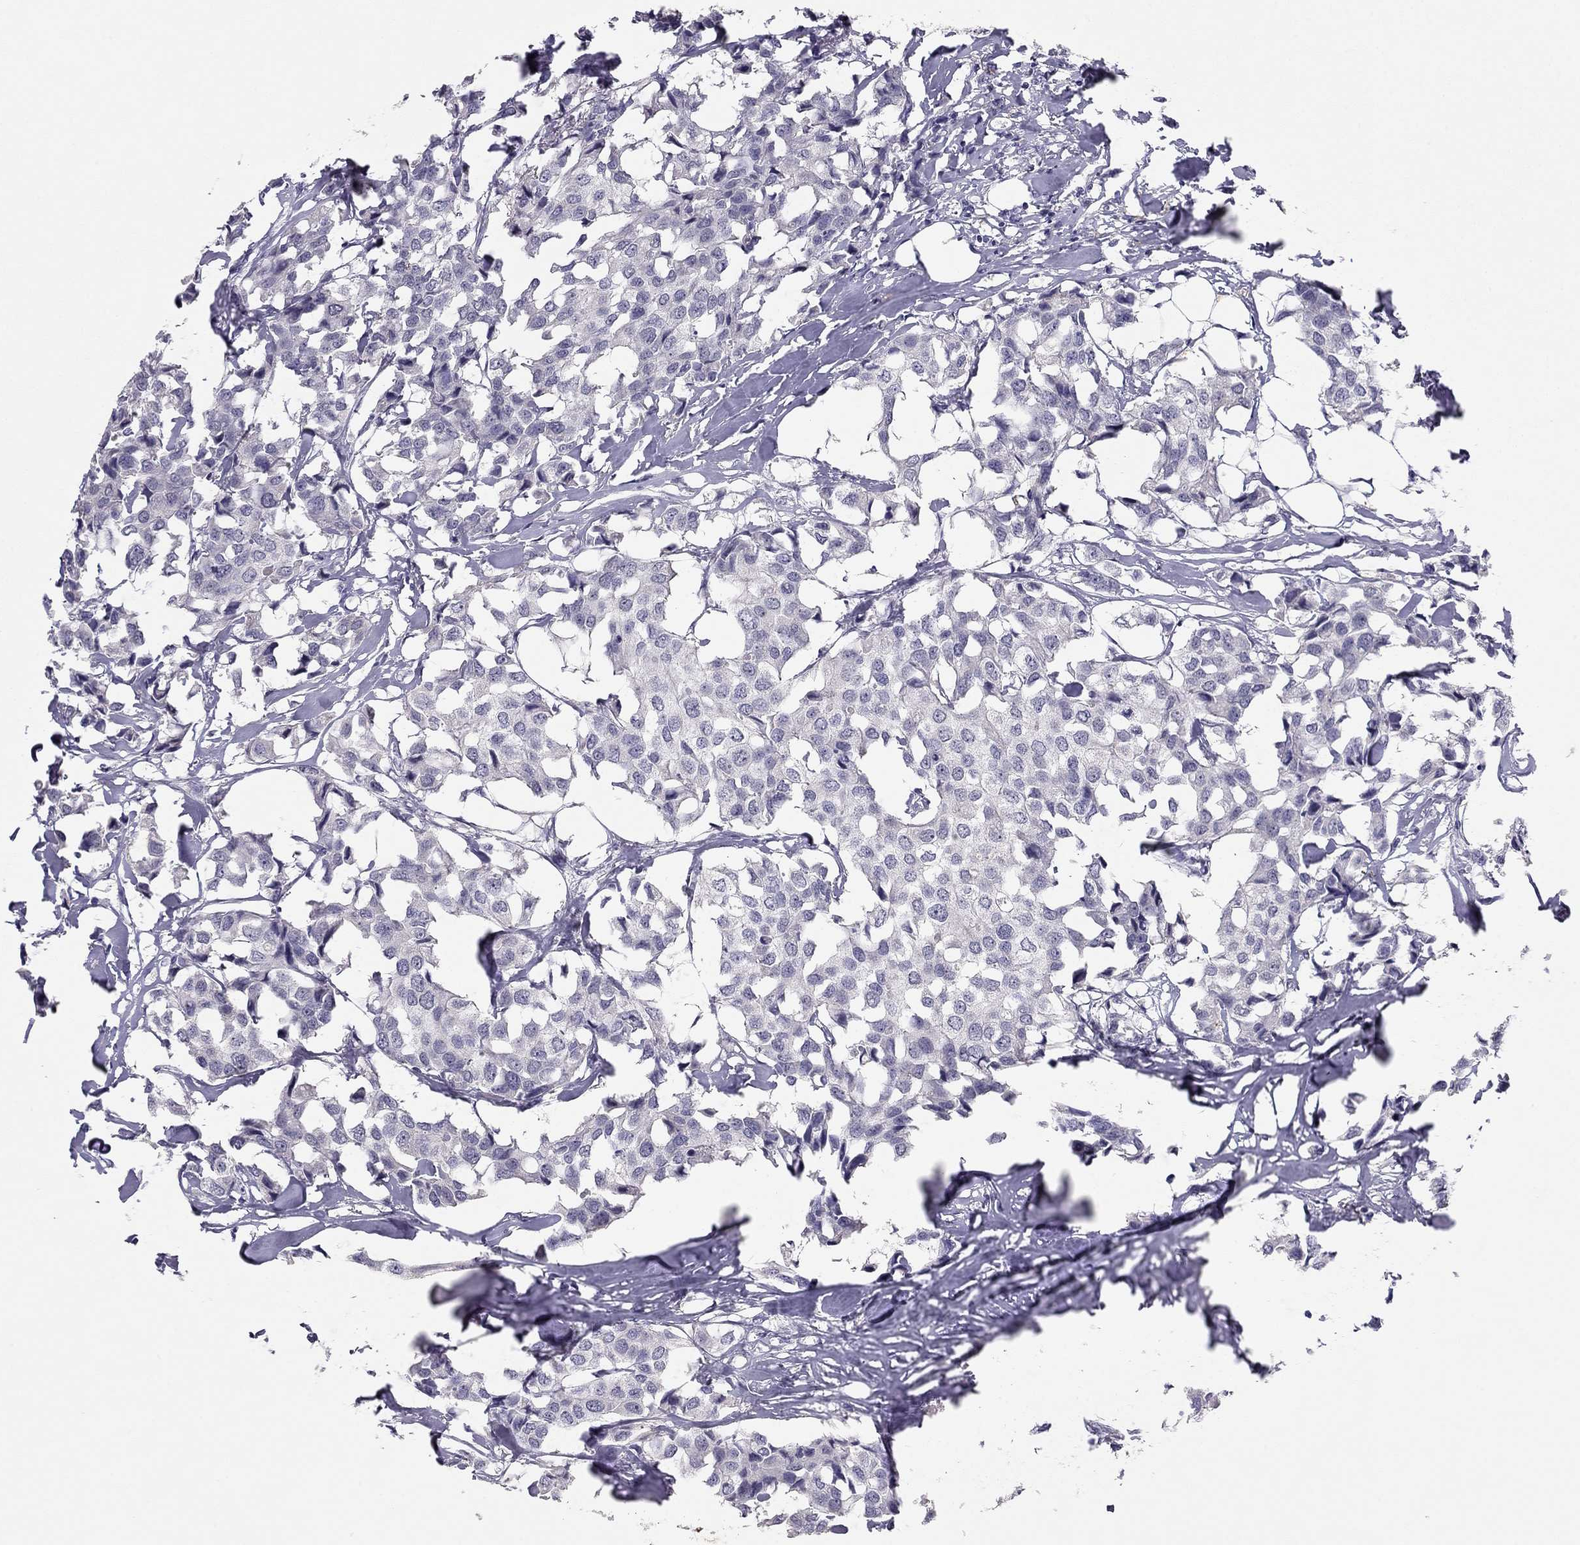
{"staining": {"intensity": "negative", "quantity": "none", "location": "none"}, "tissue": "breast cancer", "cell_type": "Tumor cells", "image_type": "cancer", "snomed": [{"axis": "morphology", "description": "Duct carcinoma"}, {"axis": "topography", "description": "Breast"}], "caption": "High power microscopy histopathology image of an immunohistochemistry image of invasive ductal carcinoma (breast), revealing no significant positivity in tumor cells.", "gene": "ADORA2A", "patient": {"sex": "female", "age": 80}}